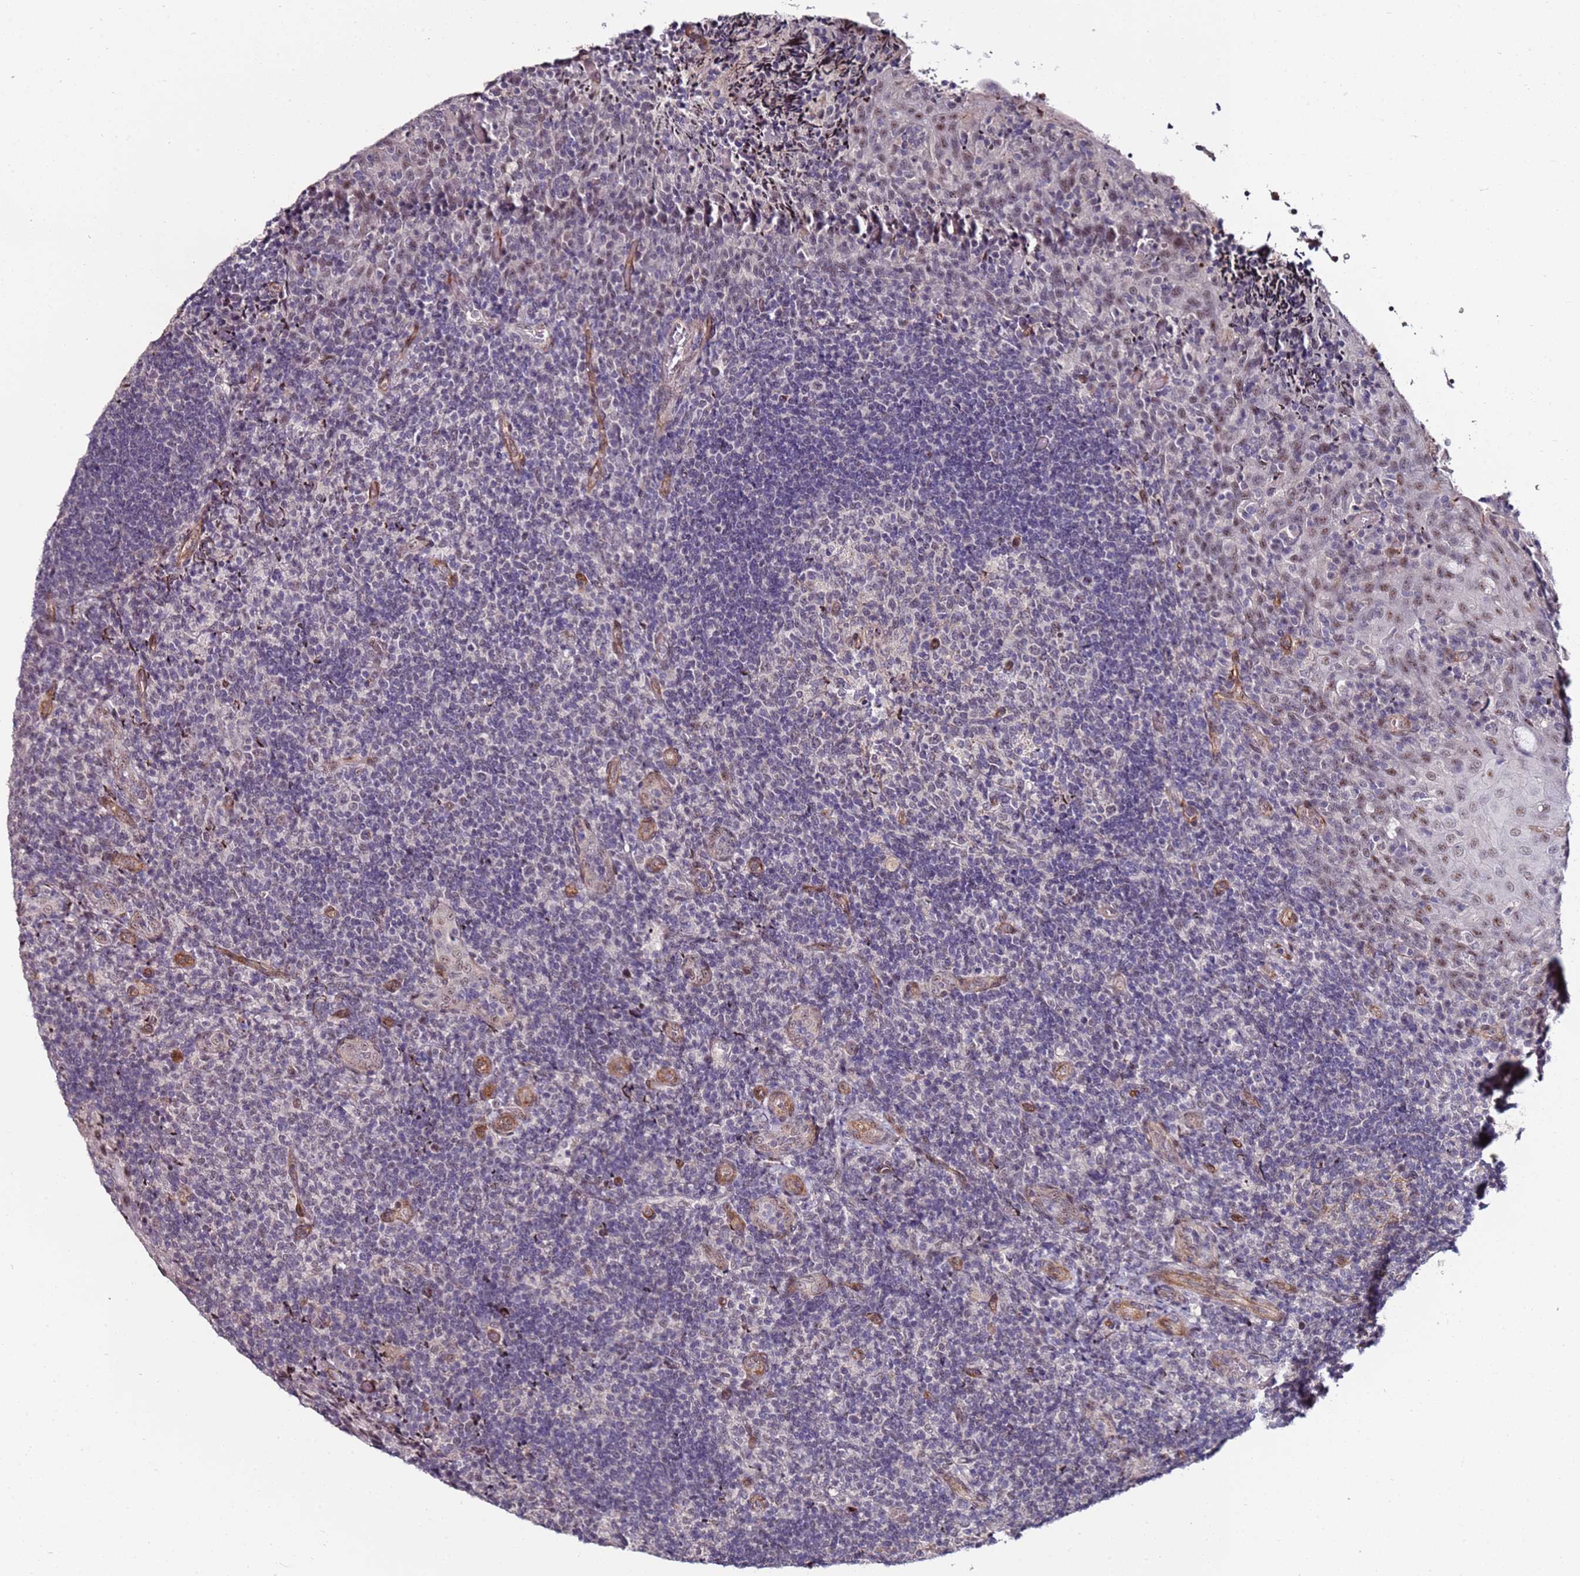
{"staining": {"intensity": "negative", "quantity": "none", "location": "none"}, "tissue": "tonsil", "cell_type": "Germinal center cells", "image_type": "normal", "snomed": [{"axis": "morphology", "description": "Normal tissue, NOS"}, {"axis": "topography", "description": "Tonsil"}], "caption": "Tonsil stained for a protein using IHC shows no expression germinal center cells.", "gene": "DUSP28", "patient": {"sex": "male", "age": 17}}